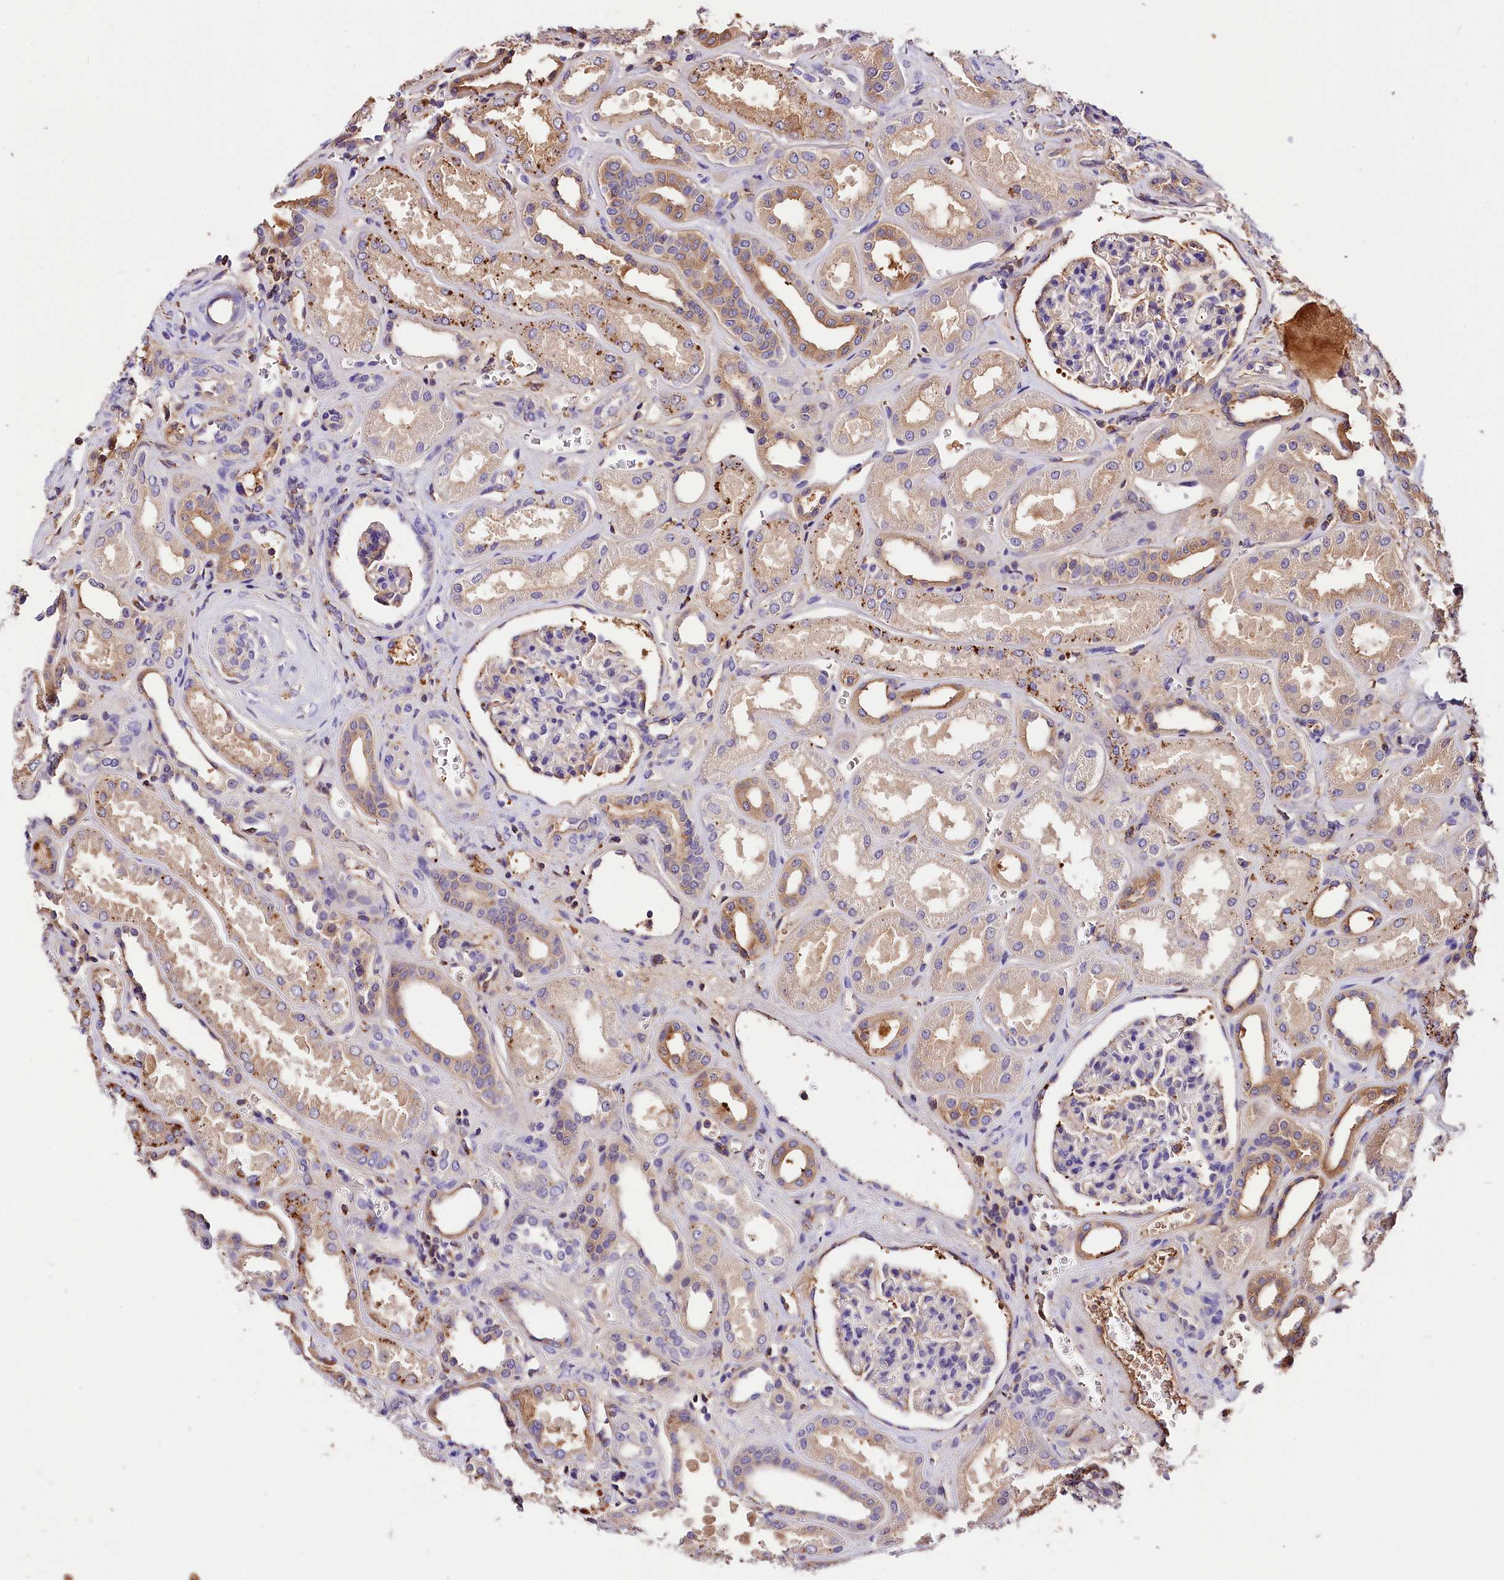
{"staining": {"intensity": "negative", "quantity": "none", "location": "none"}, "tissue": "kidney", "cell_type": "Cells in glomeruli", "image_type": "normal", "snomed": [{"axis": "morphology", "description": "Normal tissue, NOS"}, {"axis": "morphology", "description": "Adenocarcinoma, NOS"}, {"axis": "topography", "description": "Kidney"}], "caption": "DAB (3,3'-diaminobenzidine) immunohistochemical staining of normal kidney exhibits no significant positivity in cells in glomeruli.", "gene": "ARMC6", "patient": {"sex": "female", "age": 68}}